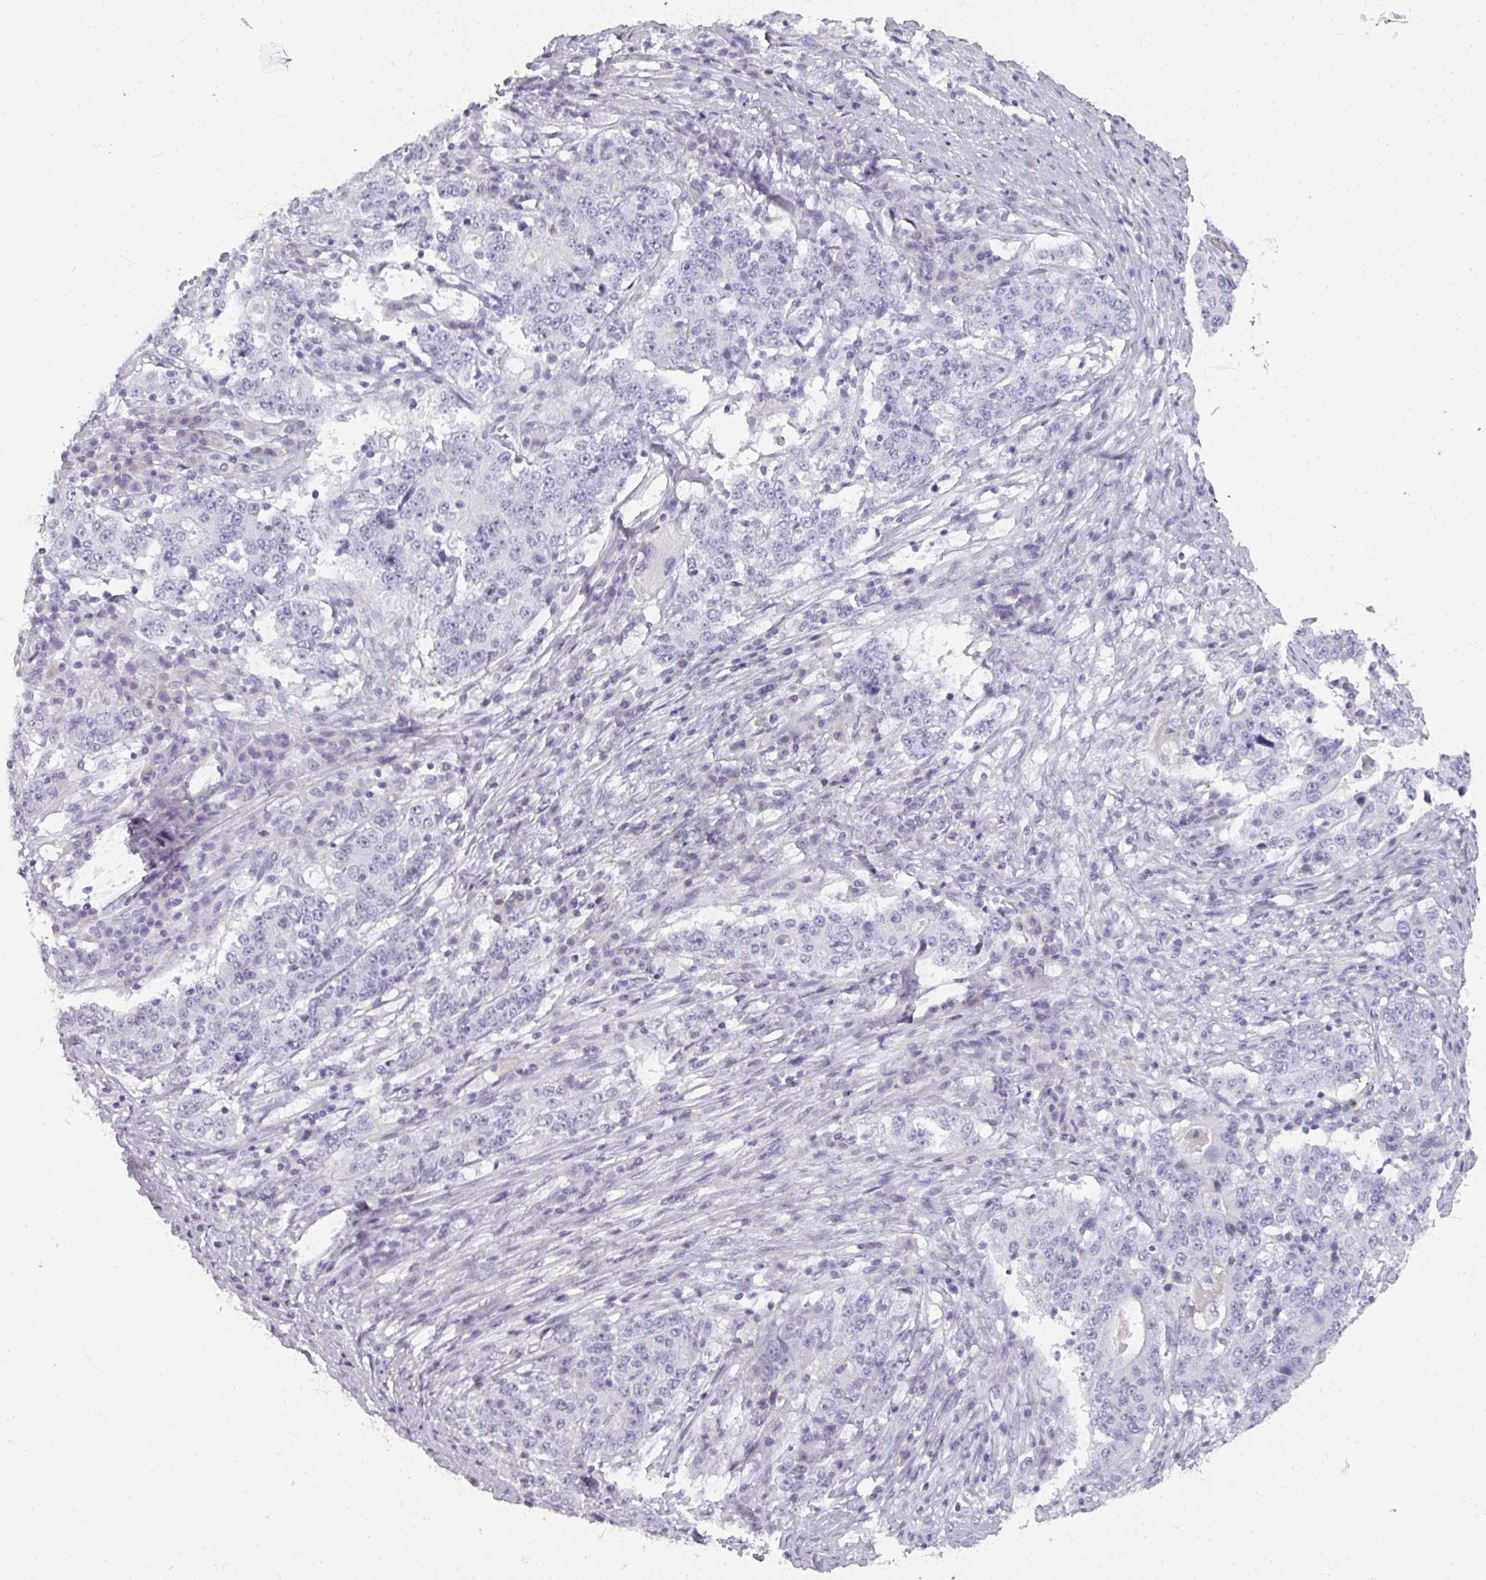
{"staining": {"intensity": "negative", "quantity": "none", "location": "none"}, "tissue": "stomach cancer", "cell_type": "Tumor cells", "image_type": "cancer", "snomed": [{"axis": "morphology", "description": "Adenocarcinoma, NOS"}, {"axis": "topography", "description": "Stomach"}], "caption": "DAB (3,3'-diaminobenzidine) immunohistochemical staining of stomach adenocarcinoma reveals no significant positivity in tumor cells.", "gene": "REG3G", "patient": {"sex": "male", "age": 59}}